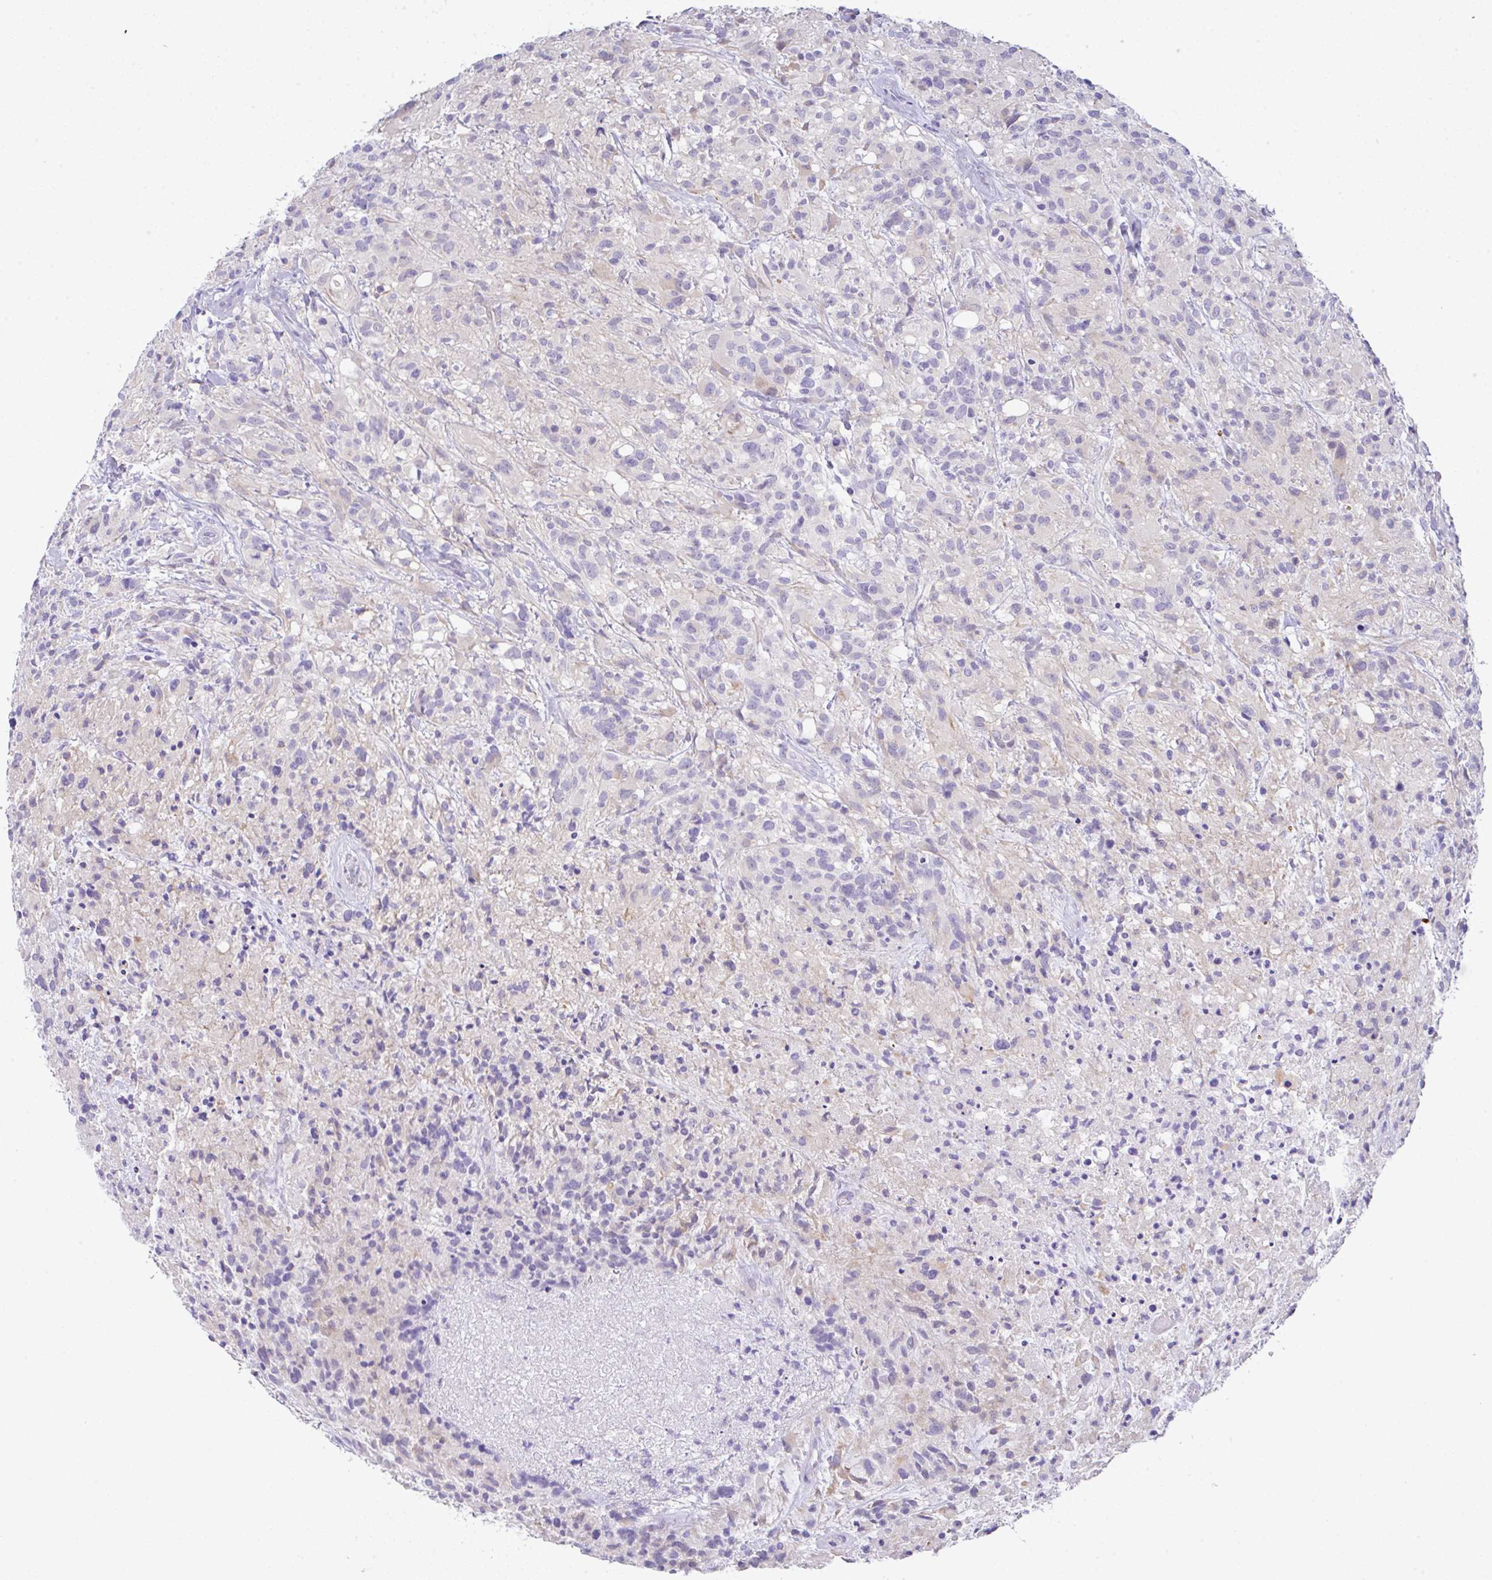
{"staining": {"intensity": "negative", "quantity": "none", "location": "none"}, "tissue": "glioma", "cell_type": "Tumor cells", "image_type": "cancer", "snomed": [{"axis": "morphology", "description": "Glioma, malignant, High grade"}, {"axis": "topography", "description": "Brain"}], "caption": "This is a micrograph of immunohistochemistry staining of glioma, which shows no expression in tumor cells. (Brightfield microscopy of DAB immunohistochemistry (IHC) at high magnification).", "gene": "SERPINE3", "patient": {"sex": "female", "age": 67}}